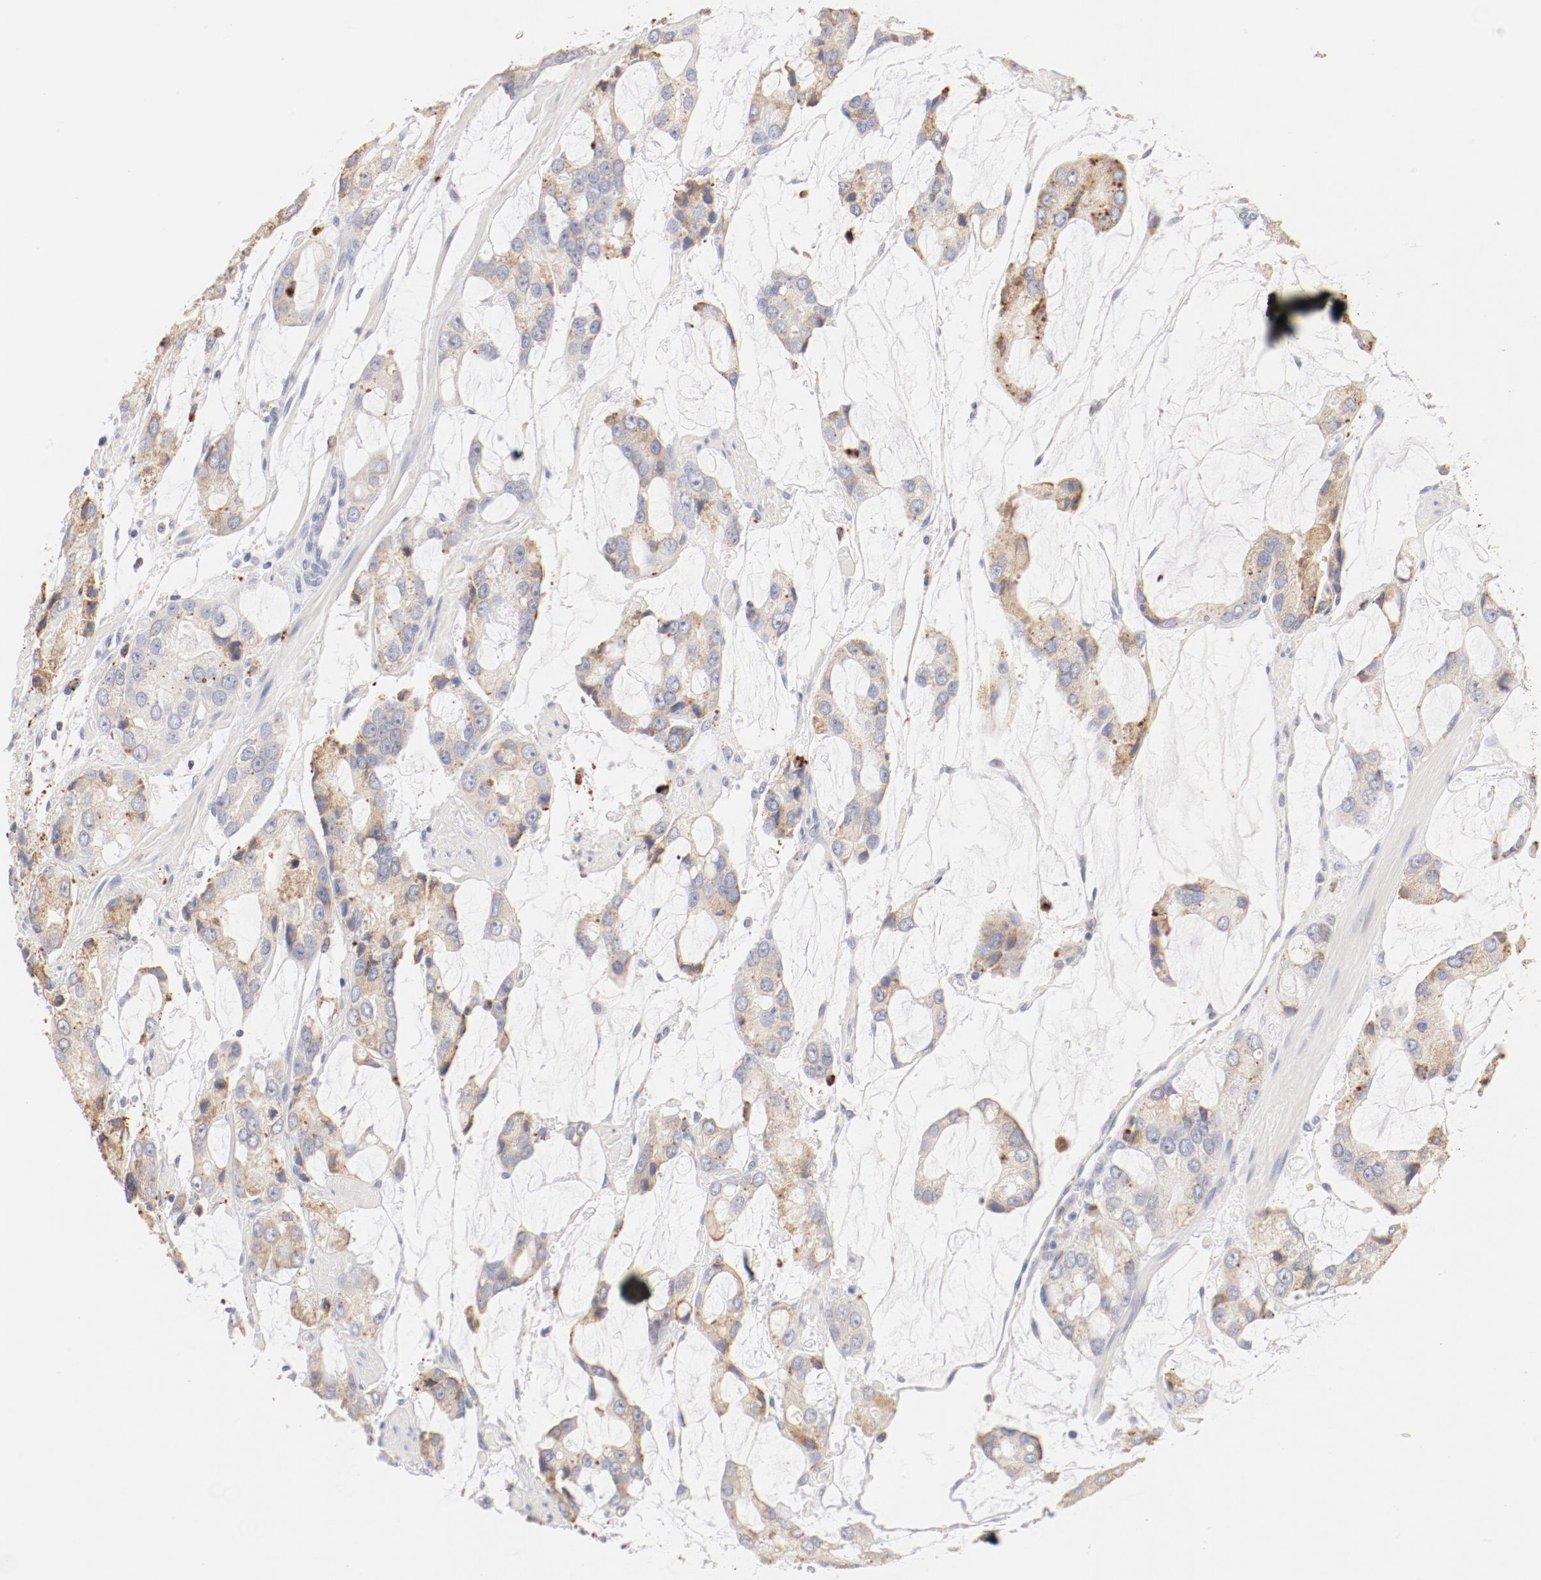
{"staining": {"intensity": "weak", "quantity": ">75%", "location": "cytoplasmic/membranous"}, "tissue": "prostate cancer", "cell_type": "Tumor cells", "image_type": "cancer", "snomed": [{"axis": "morphology", "description": "Adenocarcinoma, High grade"}, {"axis": "topography", "description": "Prostate"}], "caption": "IHC of prostate cancer (high-grade adenocarcinoma) shows low levels of weak cytoplasmic/membranous expression in about >75% of tumor cells. (DAB (3,3'-diaminobenzidine) IHC with brightfield microscopy, high magnification).", "gene": "CTSH", "patient": {"sex": "male", "age": 67}}